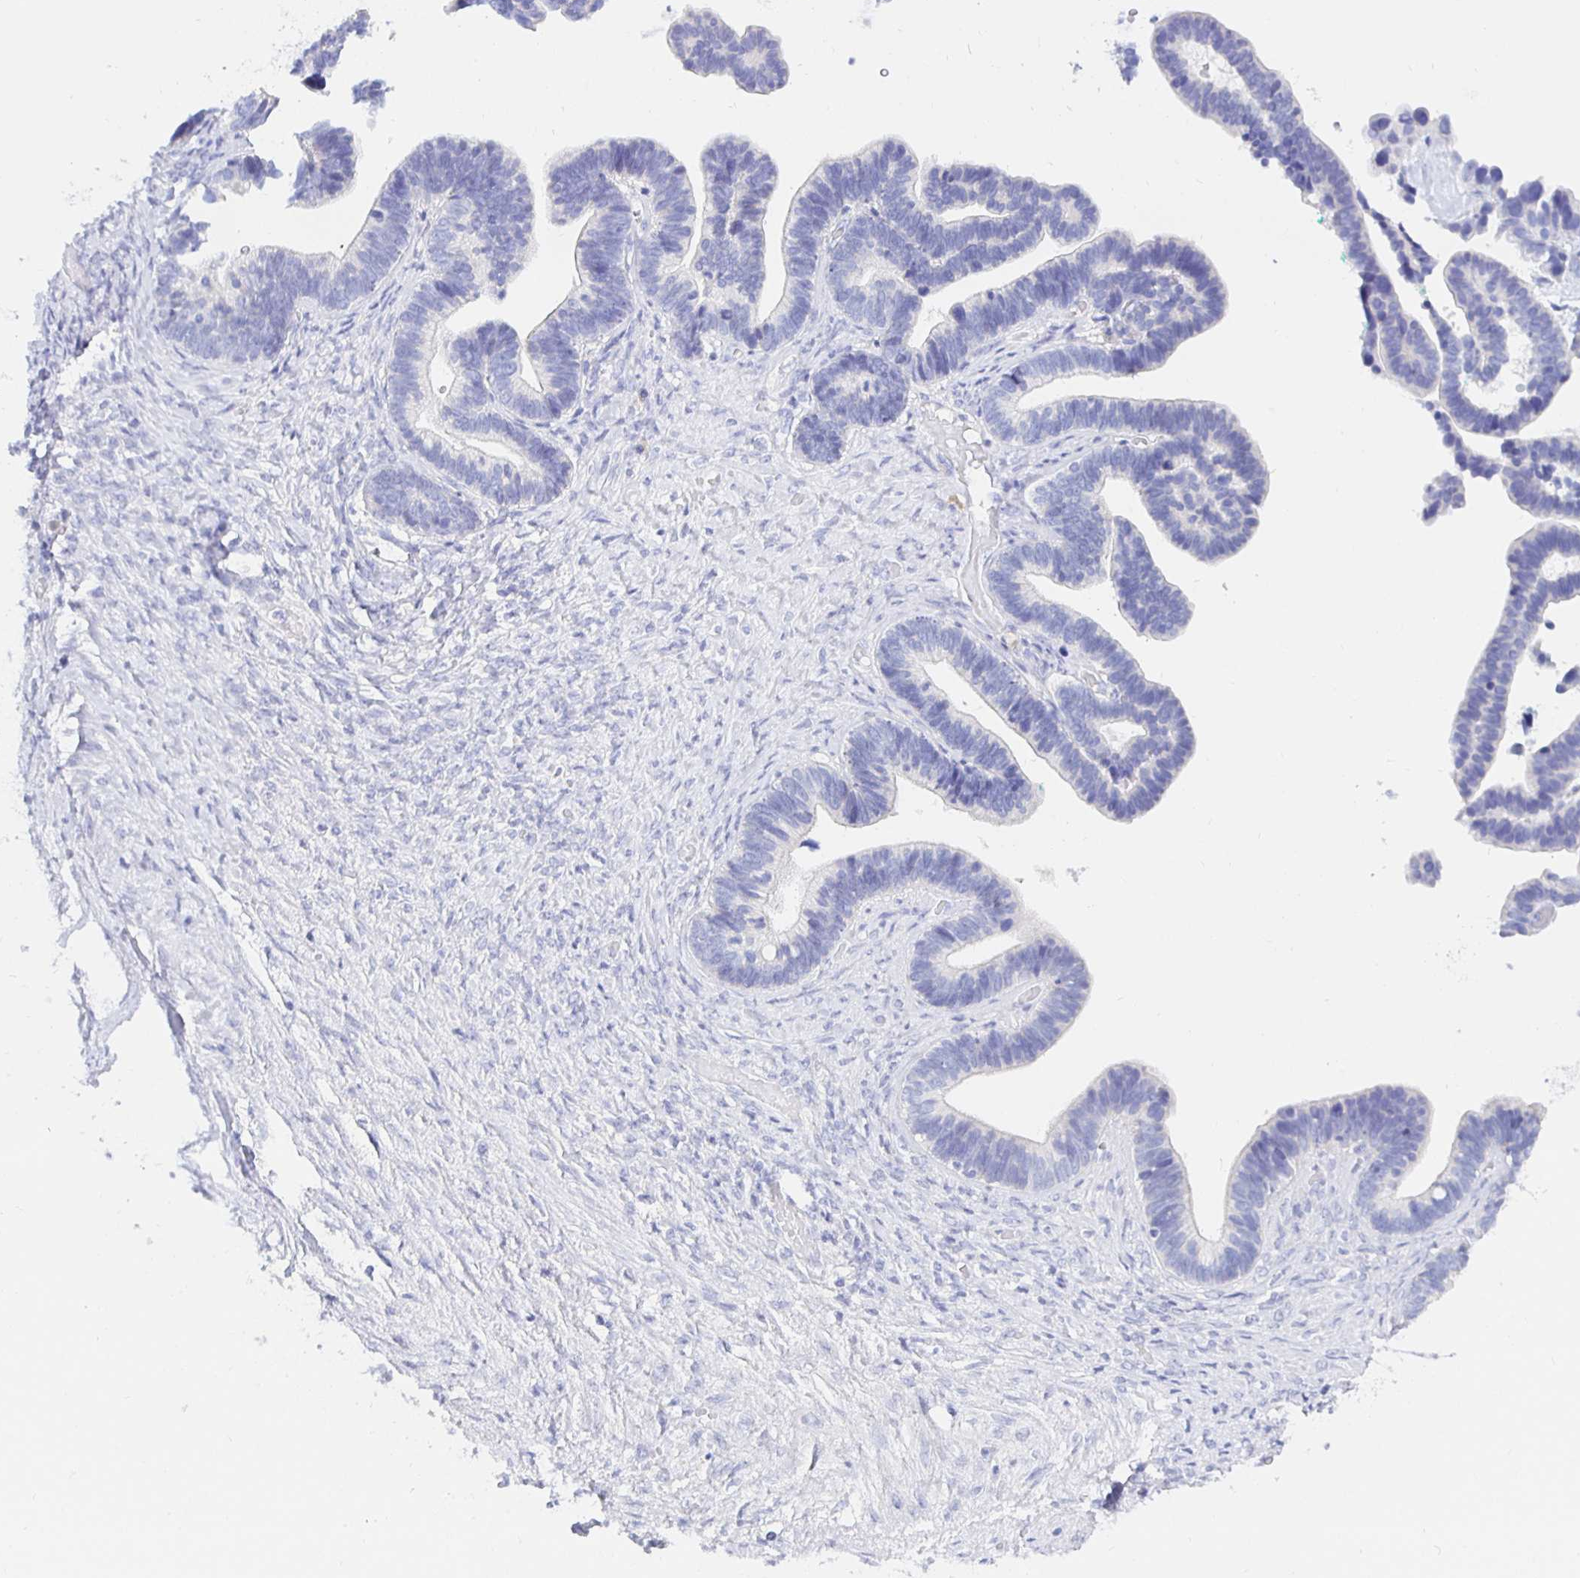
{"staining": {"intensity": "negative", "quantity": "none", "location": "none"}, "tissue": "ovarian cancer", "cell_type": "Tumor cells", "image_type": "cancer", "snomed": [{"axis": "morphology", "description": "Cystadenocarcinoma, serous, NOS"}, {"axis": "topography", "description": "Ovary"}], "caption": "Histopathology image shows no significant protein staining in tumor cells of ovarian cancer.", "gene": "UMOD", "patient": {"sex": "female", "age": 56}}